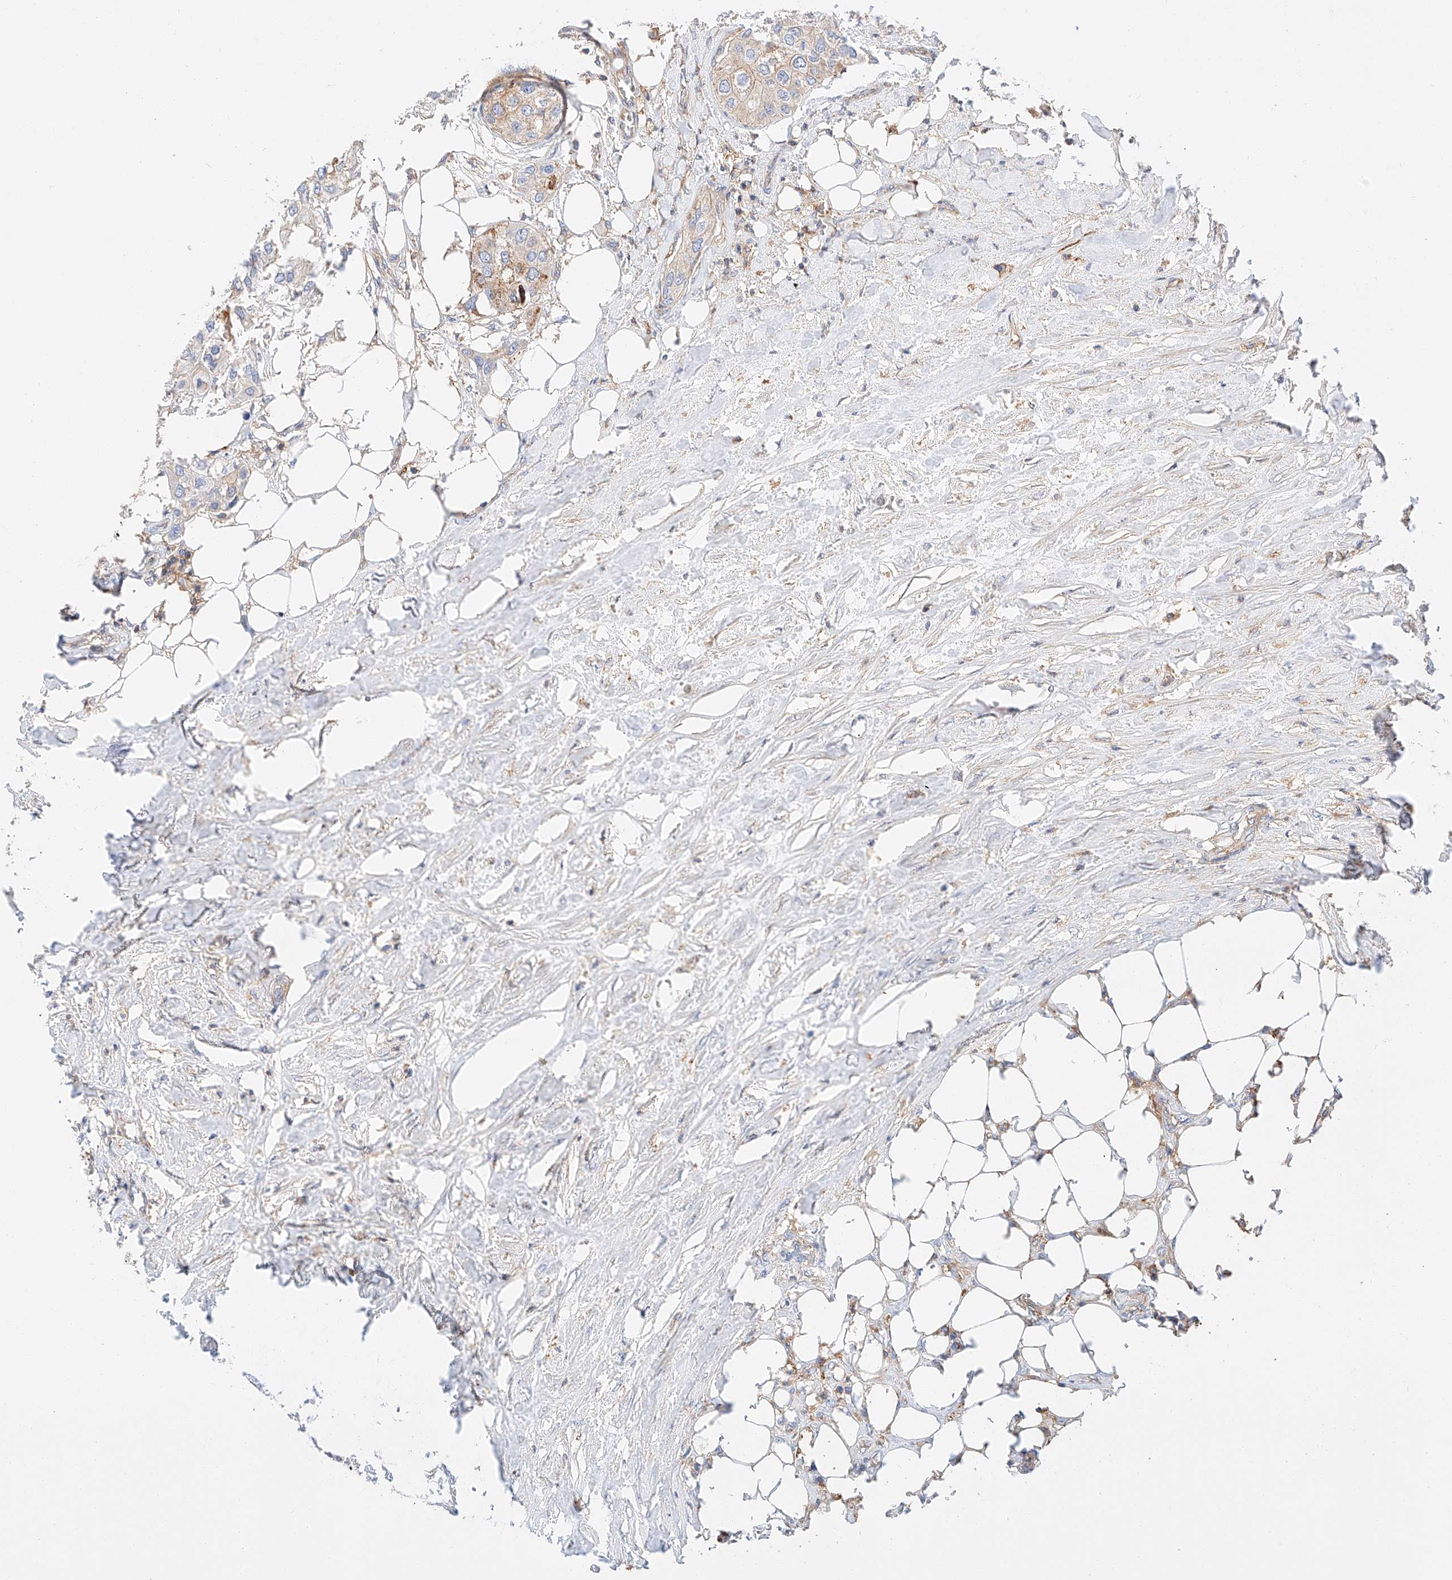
{"staining": {"intensity": "moderate", "quantity": "<25%", "location": "cytoplasmic/membranous"}, "tissue": "urothelial cancer", "cell_type": "Tumor cells", "image_type": "cancer", "snomed": [{"axis": "morphology", "description": "Urothelial carcinoma, High grade"}, {"axis": "topography", "description": "Urinary bladder"}], "caption": "Tumor cells demonstrate low levels of moderate cytoplasmic/membranous positivity in approximately <25% of cells in human urothelial carcinoma (high-grade).", "gene": "HAUS4", "patient": {"sex": "male", "age": 64}}